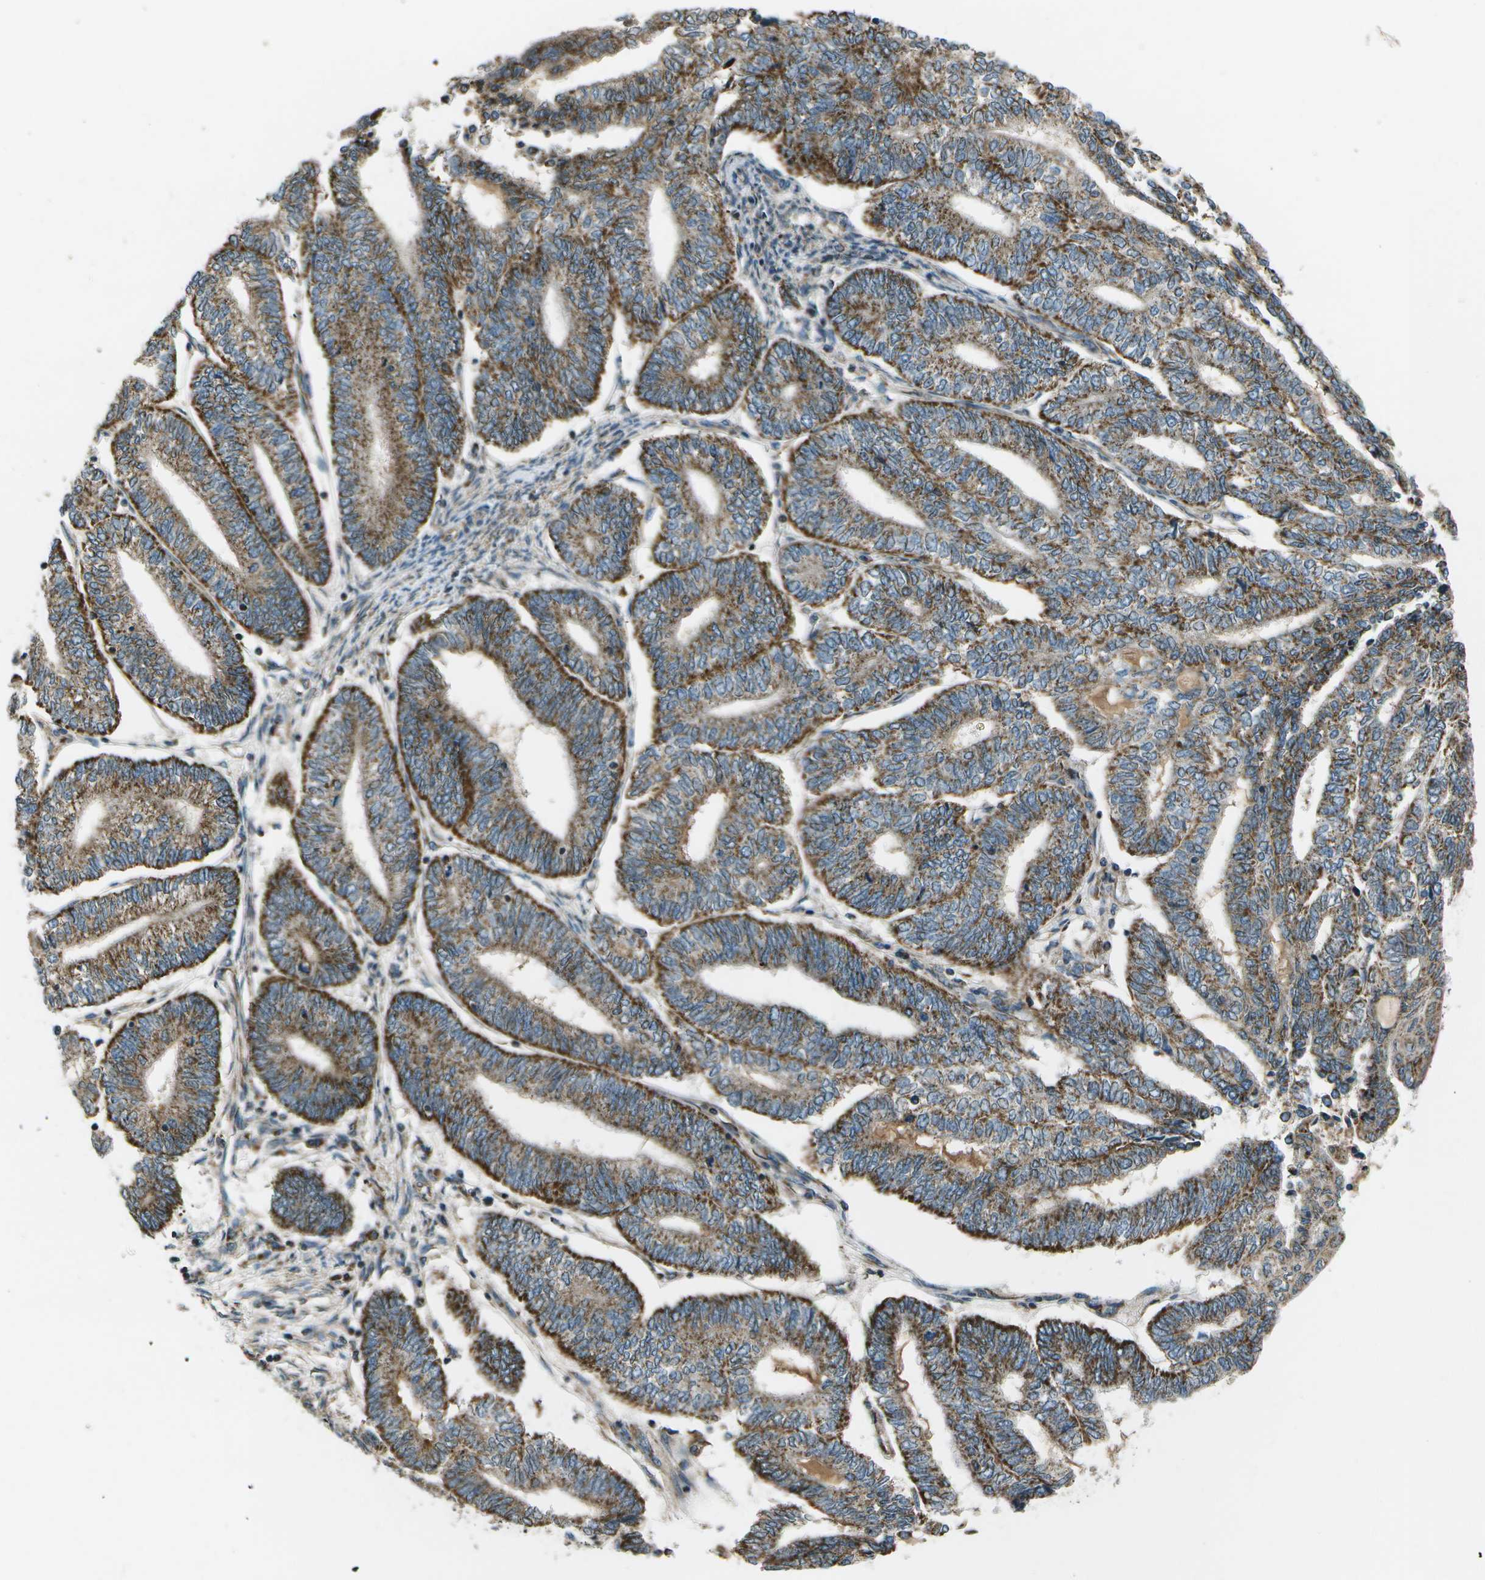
{"staining": {"intensity": "strong", "quantity": ">75%", "location": "cytoplasmic/membranous"}, "tissue": "endometrial cancer", "cell_type": "Tumor cells", "image_type": "cancer", "snomed": [{"axis": "morphology", "description": "Adenocarcinoma, NOS"}, {"axis": "topography", "description": "Uterus"}, {"axis": "topography", "description": "Endometrium"}], "caption": "DAB (3,3'-diaminobenzidine) immunohistochemical staining of endometrial cancer shows strong cytoplasmic/membranous protein positivity in approximately >75% of tumor cells. The staining was performed using DAB to visualize the protein expression in brown, while the nuclei were stained in blue with hematoxylin (Magnification: 20x).", "gene": "EIF2AK1", "patient": {"sex": "female", "age": 70}}